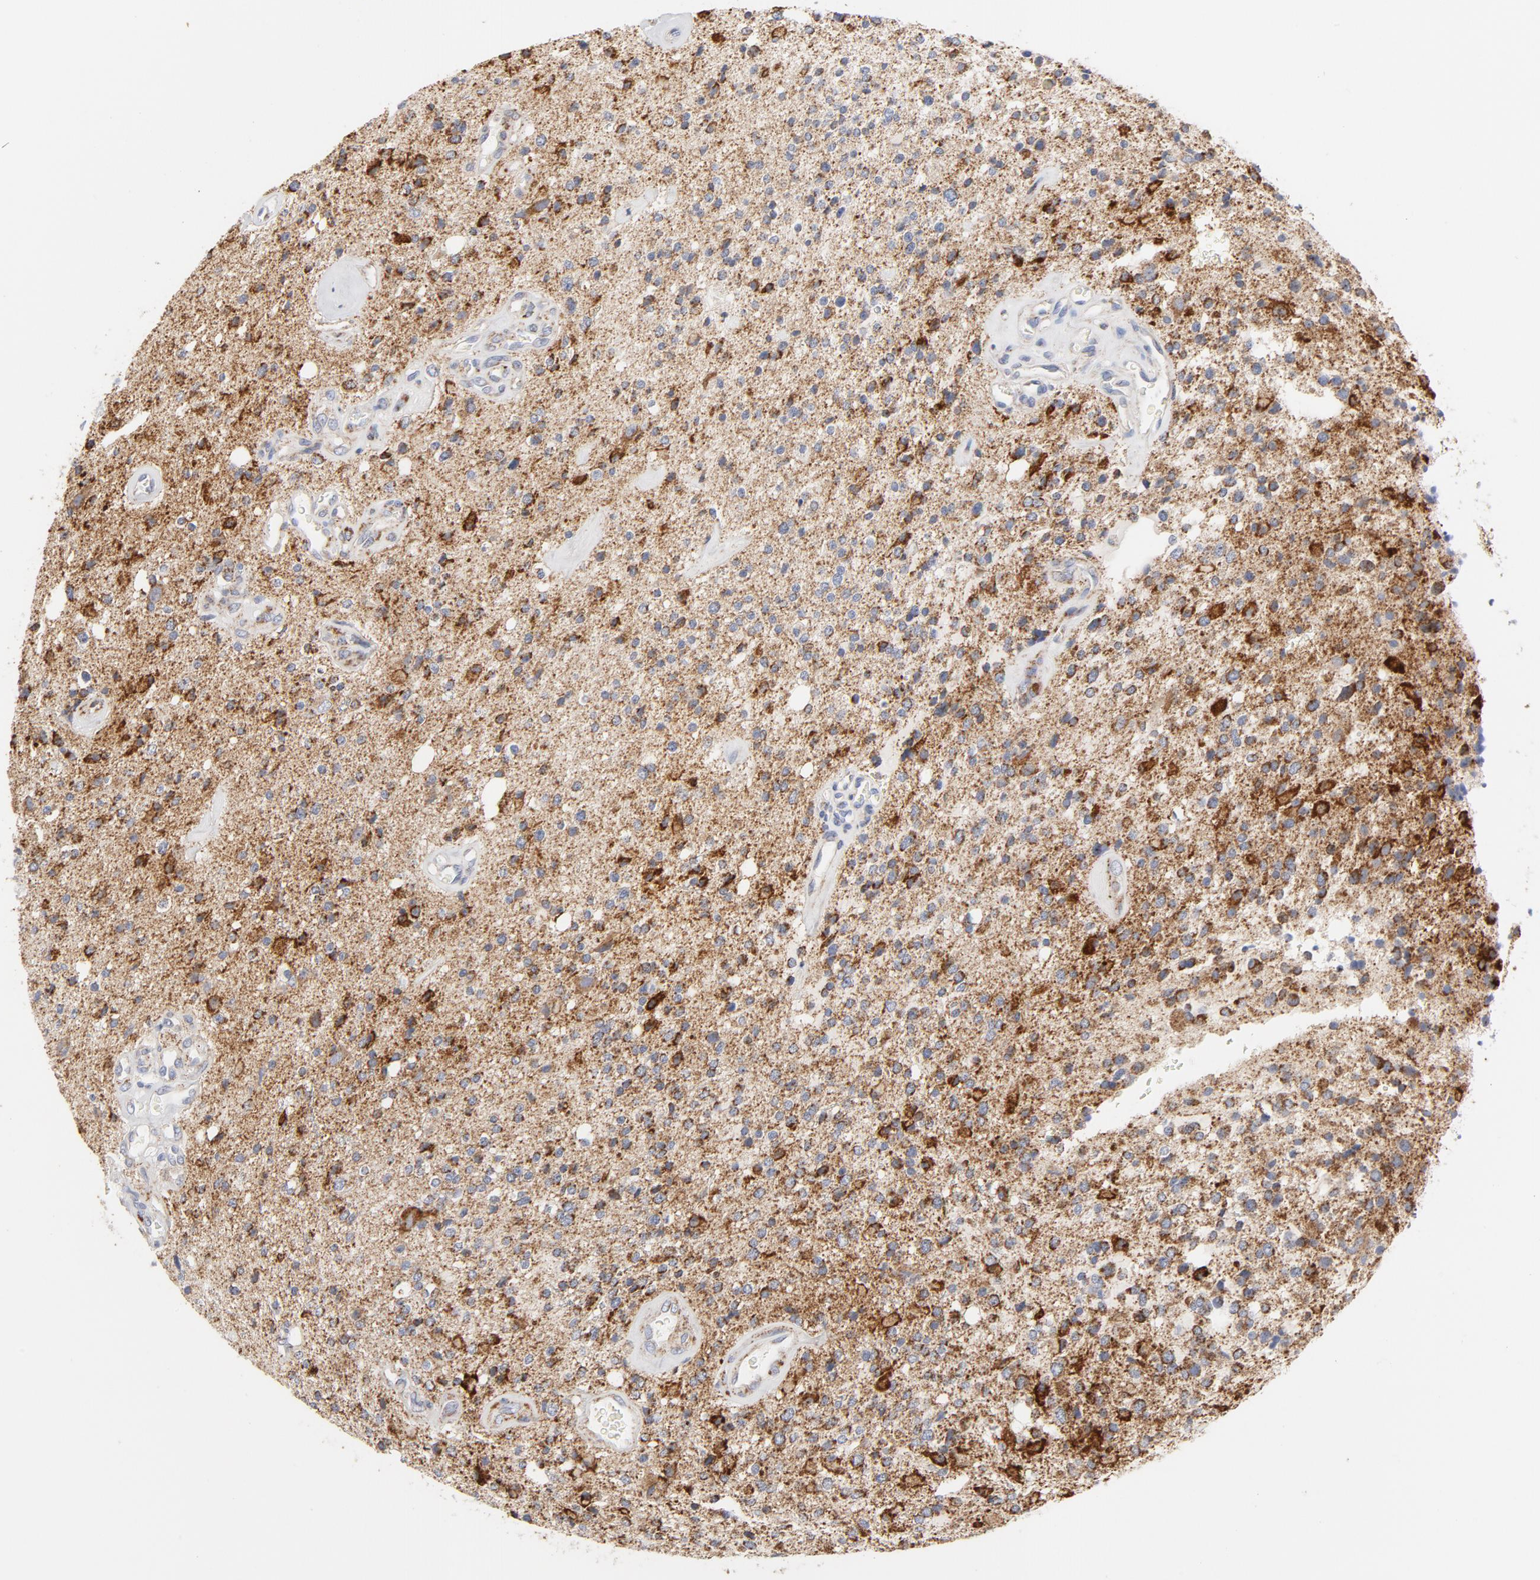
{"staining": {"intensity": "strong", "quantity": "25%-75%", "location": "cytoplasmic/membranous"}, "tissue": "glioma", "cell_type": "Tumor cells", "image_type": "cancer", "snomed": [{"axis": "morphology", "description": "Glioma, malignant, High grade"}, {"axis": "topography", "description": "Brain"}], "caption": "Brown immunohistochemical staining in malignant glioma (high-grade) demonstrates strong cytoplasmic/membranous positivity in about 25%-75% of tumor cells.", "gene": "CYCS", "patient": {"sex": "male", "age": 47}}